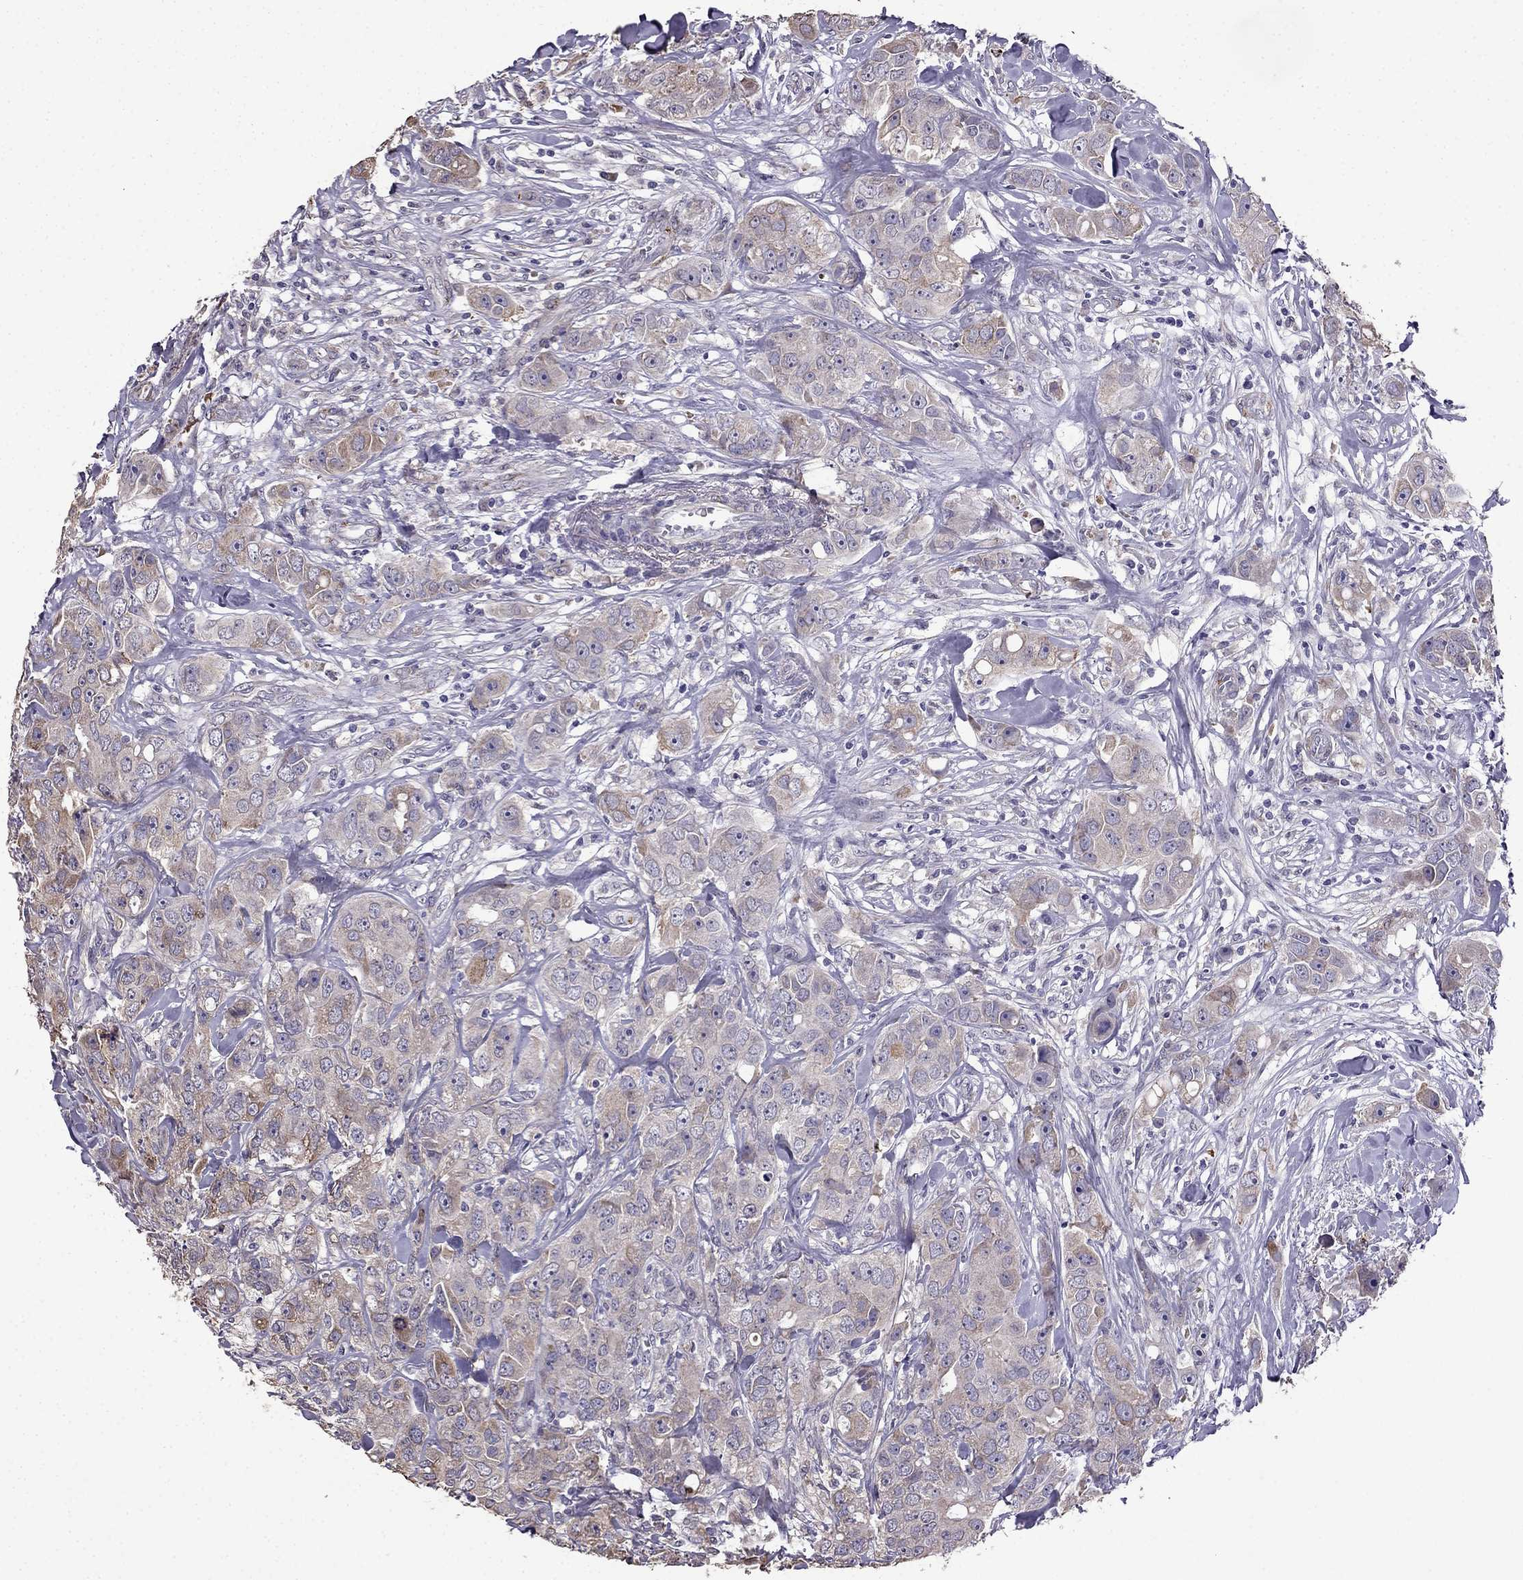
{"staining": {"intensity": "weak", "quantity": "<25%", "location": "cytoplasmic/membranous"}, "tissue": "breast cancer", "cell_type": "Tumor cells", "image_type": "cancer", "snomed": [{"axis": "morphology", "description": "Duct carcinoma"}, {"axis": "topography", "description": "Breast"}], "caption": "High magnification brightfield microscopy of breast intraductal carcinoma stained with DAB (3,3'-diaminobenzidine) (brown) and counterstained with hematoxylin (blue): tumor cells show no significant positivity.", "gene": "CDH9", "patient": {"sex": "female", "age": 43}}